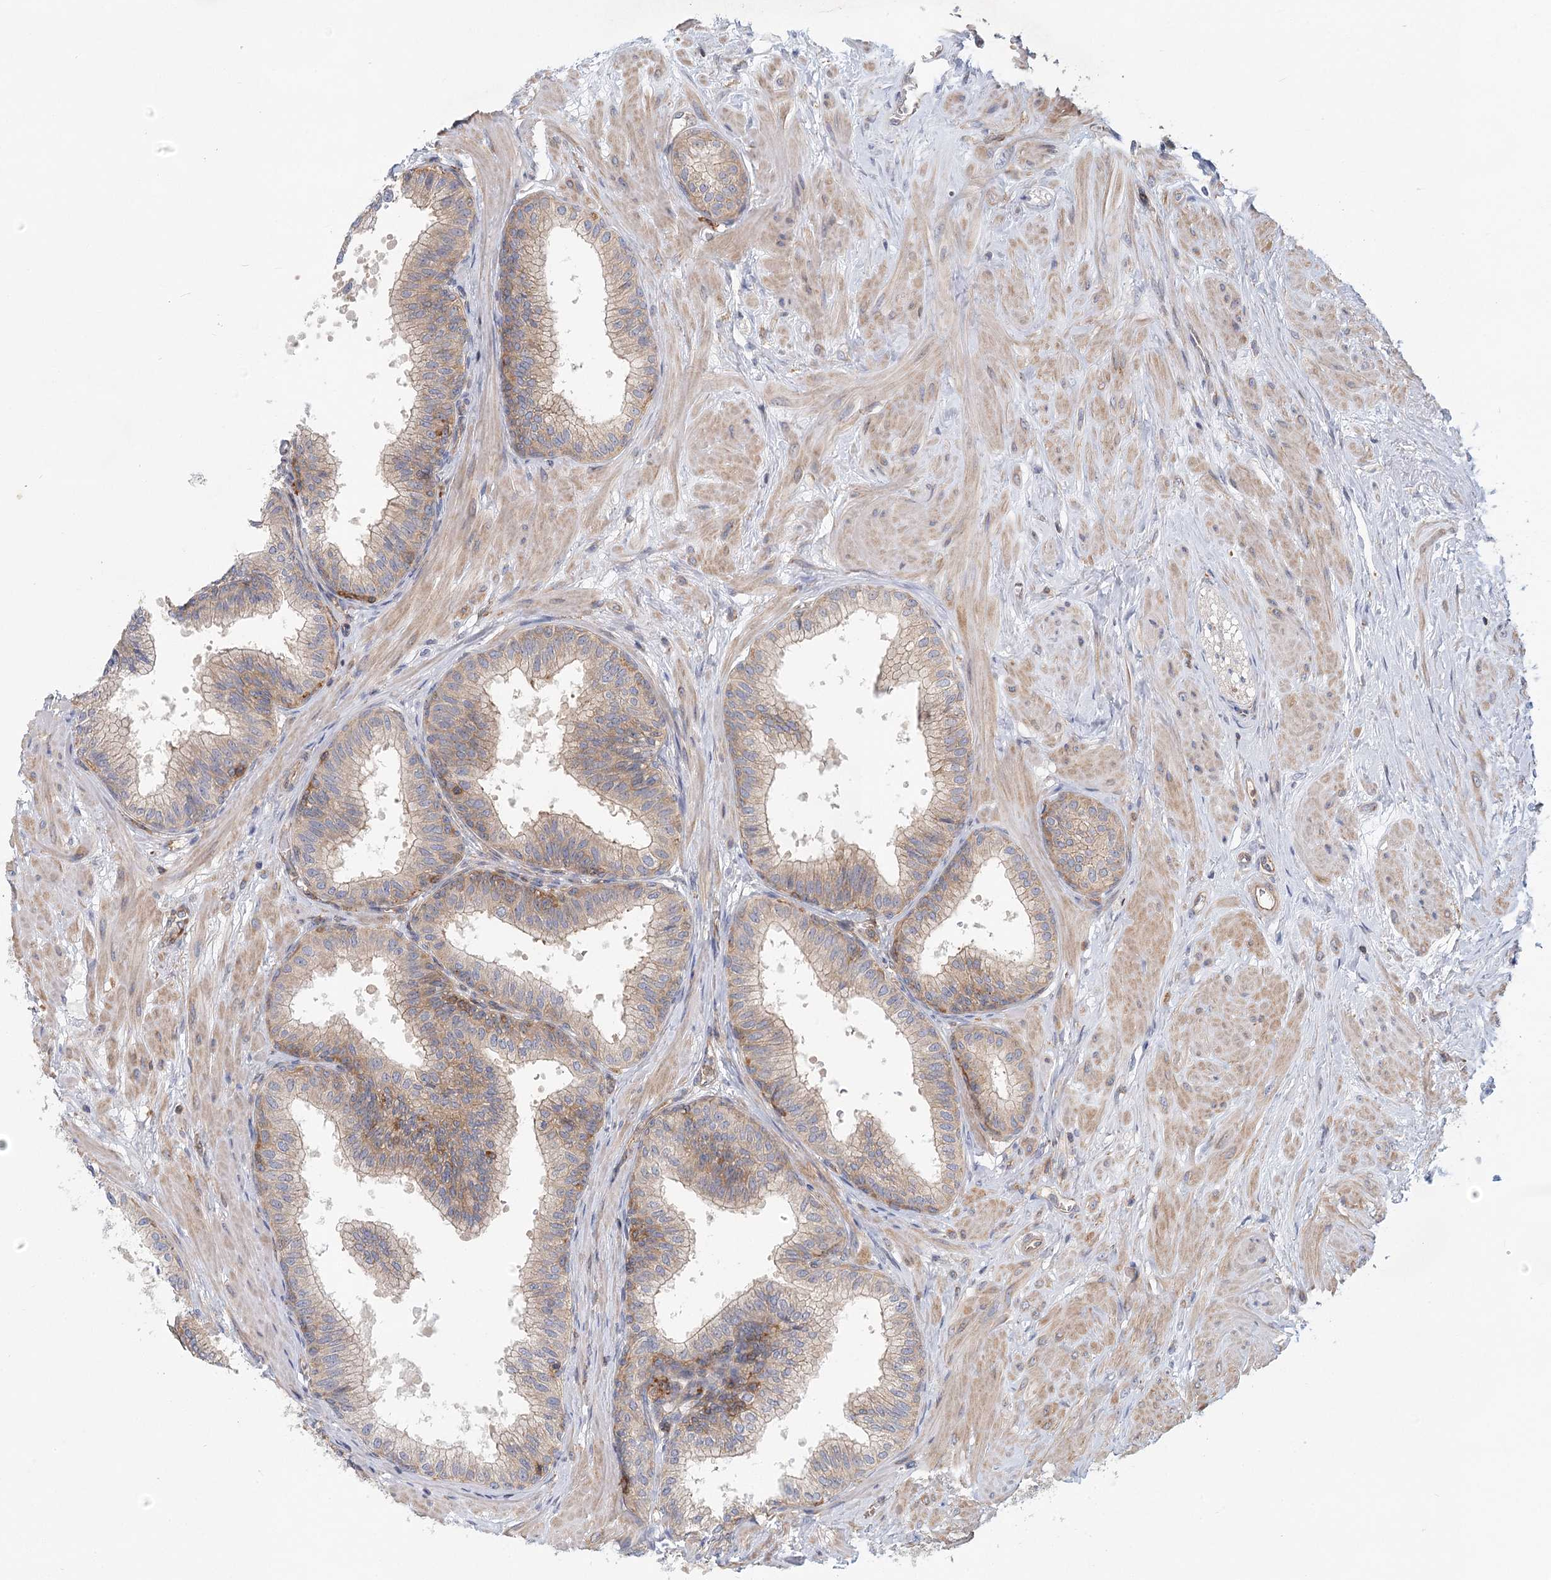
{"staining": {"intensity": "moderate", "quantity": "25%-75%", "location": "cytoplasmic/membranous"}, "tissue": "prostate", "cell_type": "Glandular cells", "image_type": "normal", "snomed": [{"axis": "morphology", "description": "Normal tissue, NOS"}, {"axis": "topography", "description": "Prostate"}], "caption": "The histopathology image demonstrates immunohistochemical staining of unremarkable prostate. There is moderate cytoplasmic/membranous expression is identified in approximately 25%-75% of glandular cells.", "gene": "UMPS", "patient": {"sex": "male", "age": 60}}